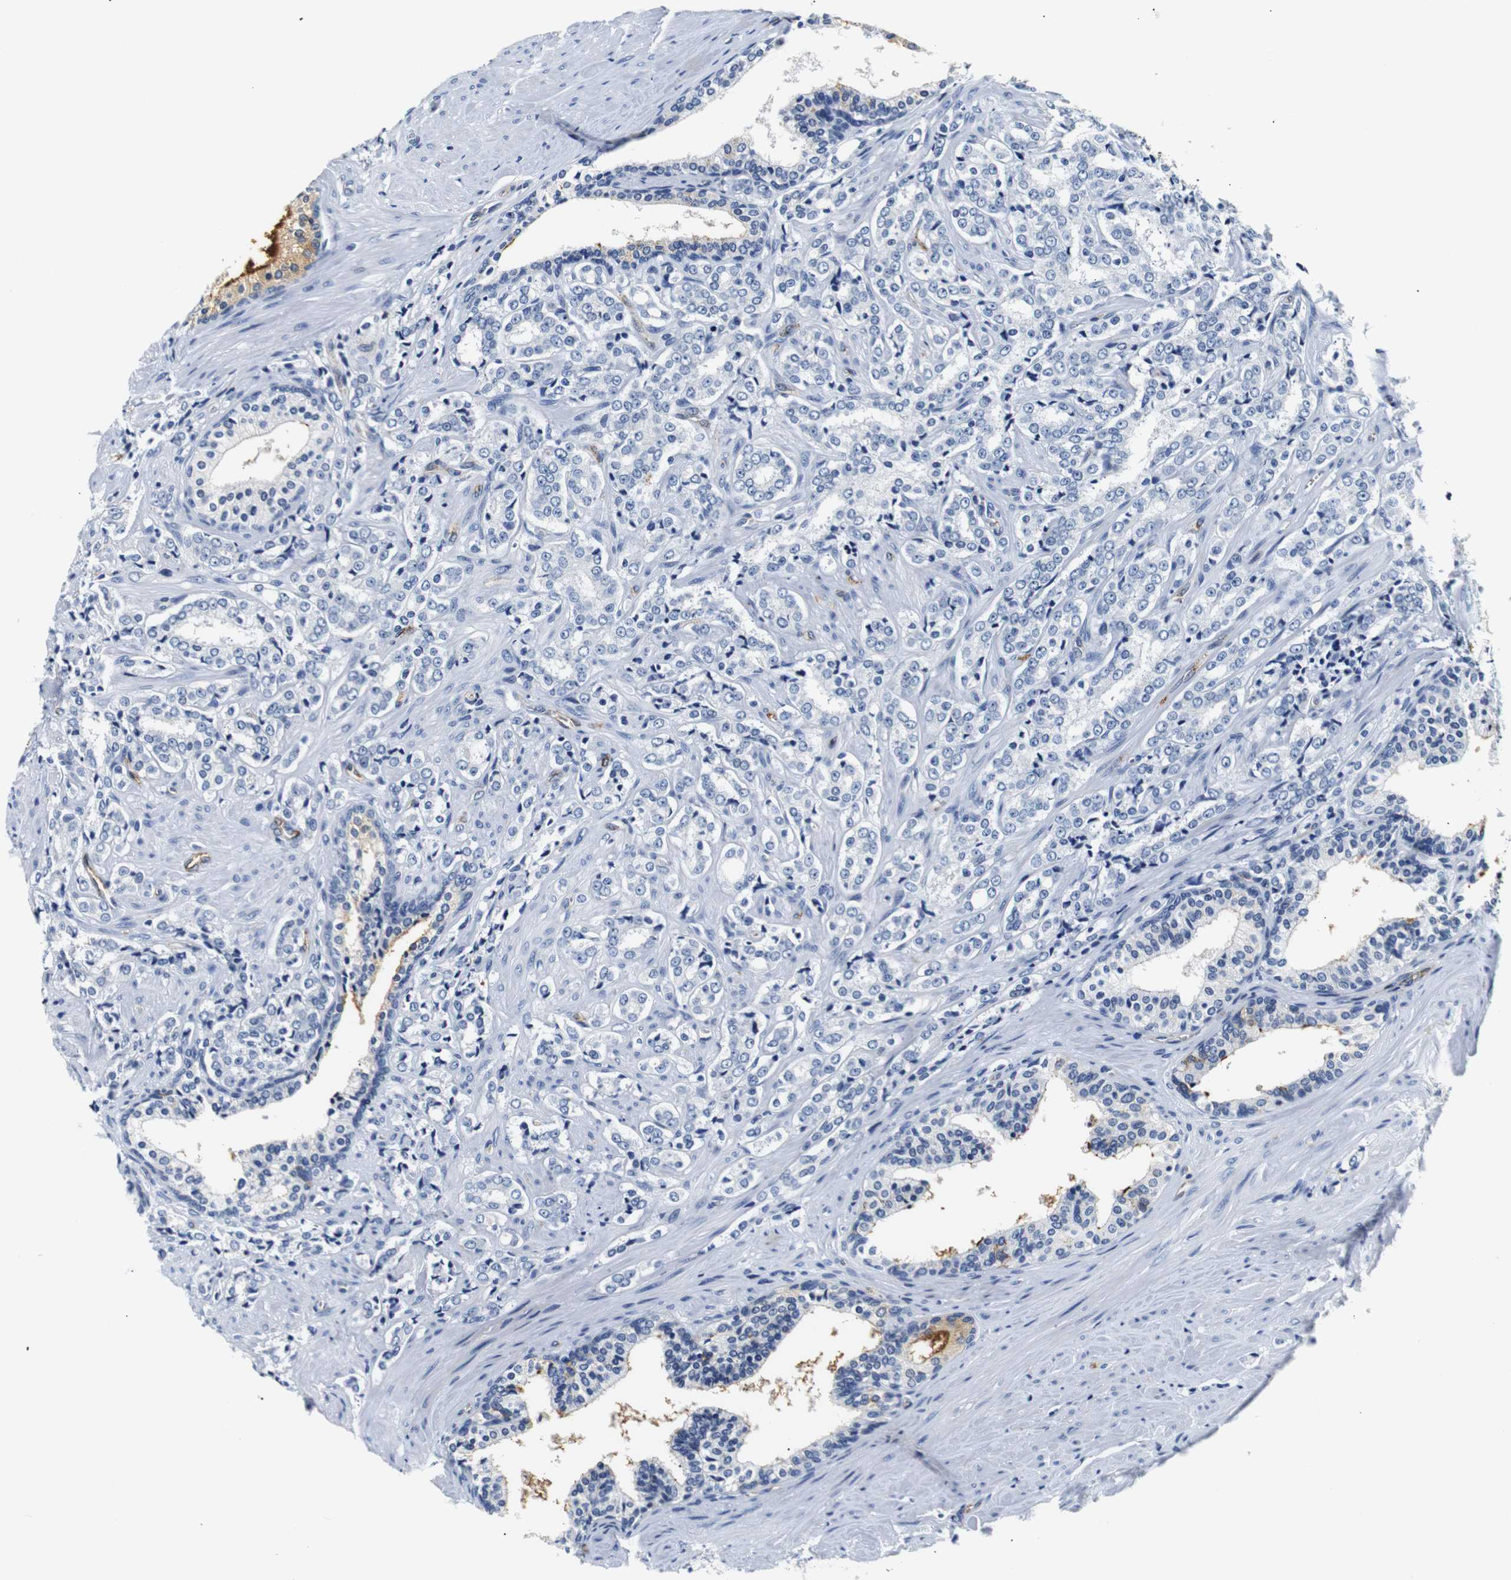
{"staining": {"intensity": "negative", "quantity": "none", "location": "none"}, "tissue": "prostate cancer", "cell_type": "Tumor cells", "image_type": "cancer", "snomed": [{"axis": "morphology", "description": "Adenocarcinoma, Low grade"}, {"axis": "topography", "description": "Prostate"}], "caption": "DAB immunohistochemical staining of prostate cancer (adenocarcinoma (low-grade)) shows no significant staining in tumor cells.", "gene": "MUC4", "patient": {"sex": "male", "age": 60}}